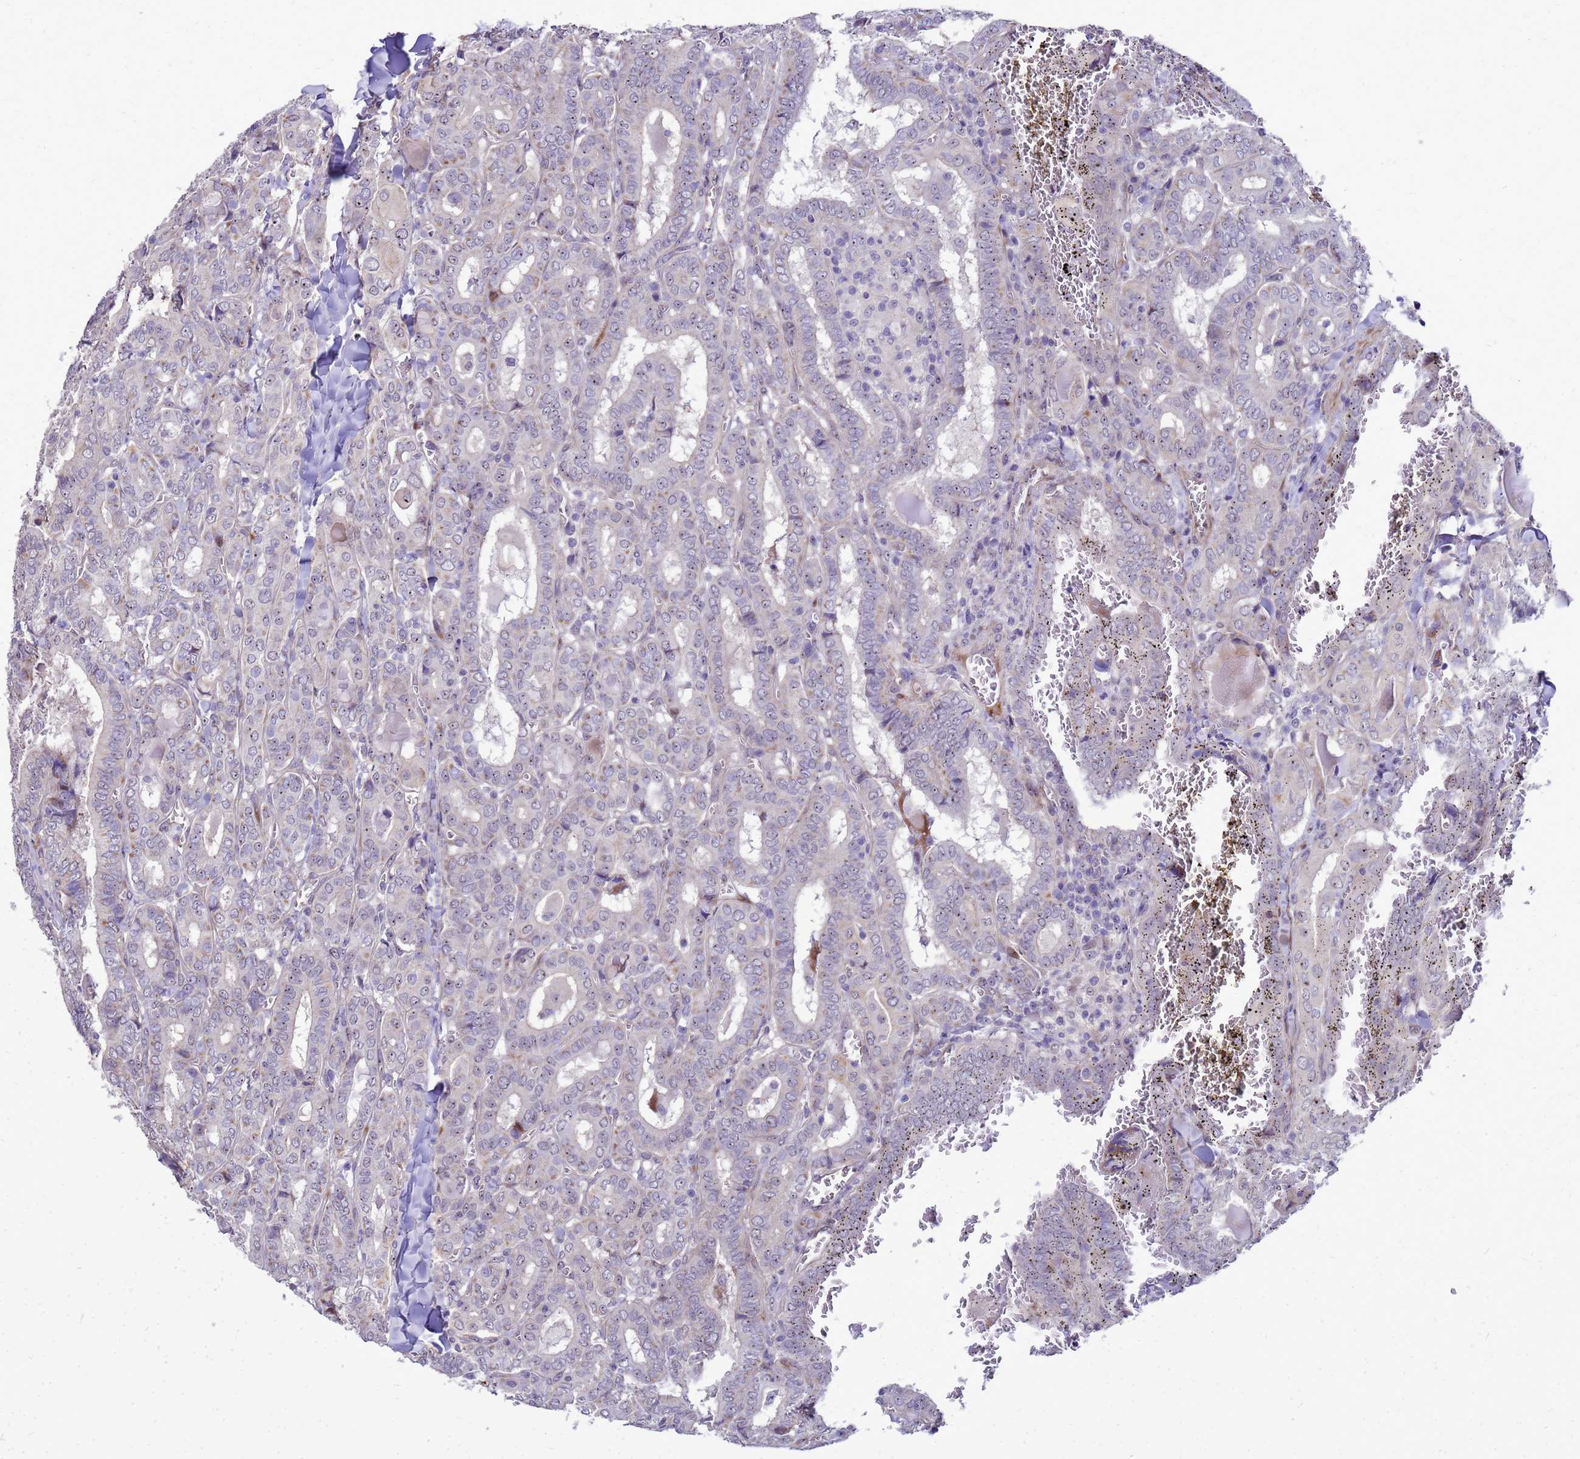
{"staining": {"intensity": "weak", "quantity": "25%-75%", "location": "cytoplasmic/membranous"}, "tissue": "thyroid cancer", "cell_type": "Tumor cells", "image_type": "cancer", "snomed": [{"axis": "morphology", "description": "Papillary adenocarcinoma, NOS"}, {"axis": "topography", "description": "Thyroid gland"}], "caption": "Thyroid cancer (papillary adenocarcinoma) was stained to show a protein in brown. There is low levels of weak cytoplasmic/membranous staining in approximately 25%-75% of tumor cells.", "gene": "RSPO1", "patient": {"sex": "female", "age": 72}}